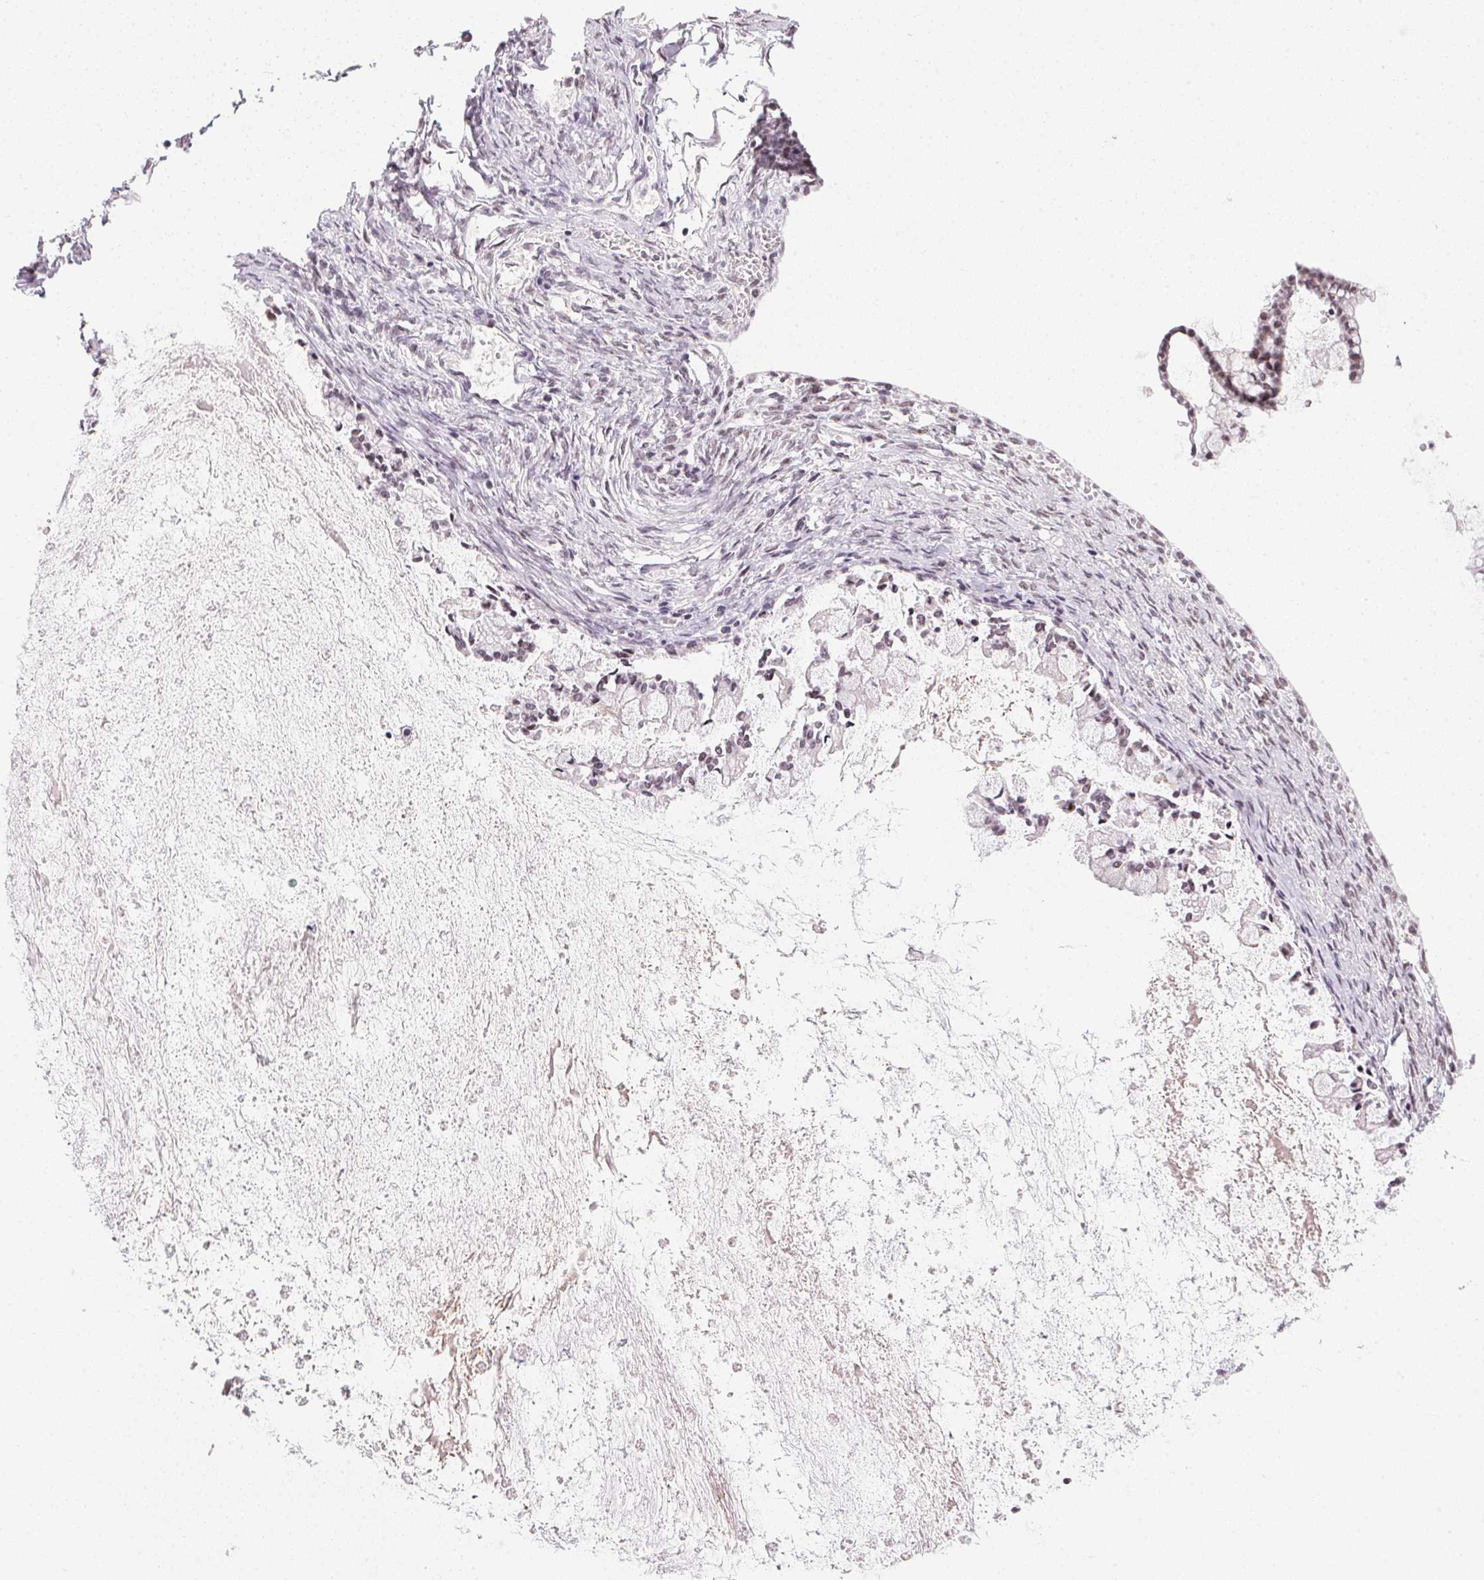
{"staining": {"intensity": "weak", "quantity": "25%-75%", "location": "nuclear"}, "tissue": "ovarian cancer", "cell_type": "Tumor cells", "image_type": "cancer", "snomed": [{"axis": "morphology", "description": "Cystadenocarcinoma, mucinous, NOS"}, {"axis": "topography", "description": "Ovary"}], "caption": "Protein staining of ovarian mucinous cystadenocarcinoma tissue exhibits weak nuclear expression in approximately 25%-75% of tumor cells.", "gene": "SRSF7", "patient": {"sex": "female", "age": 67}}